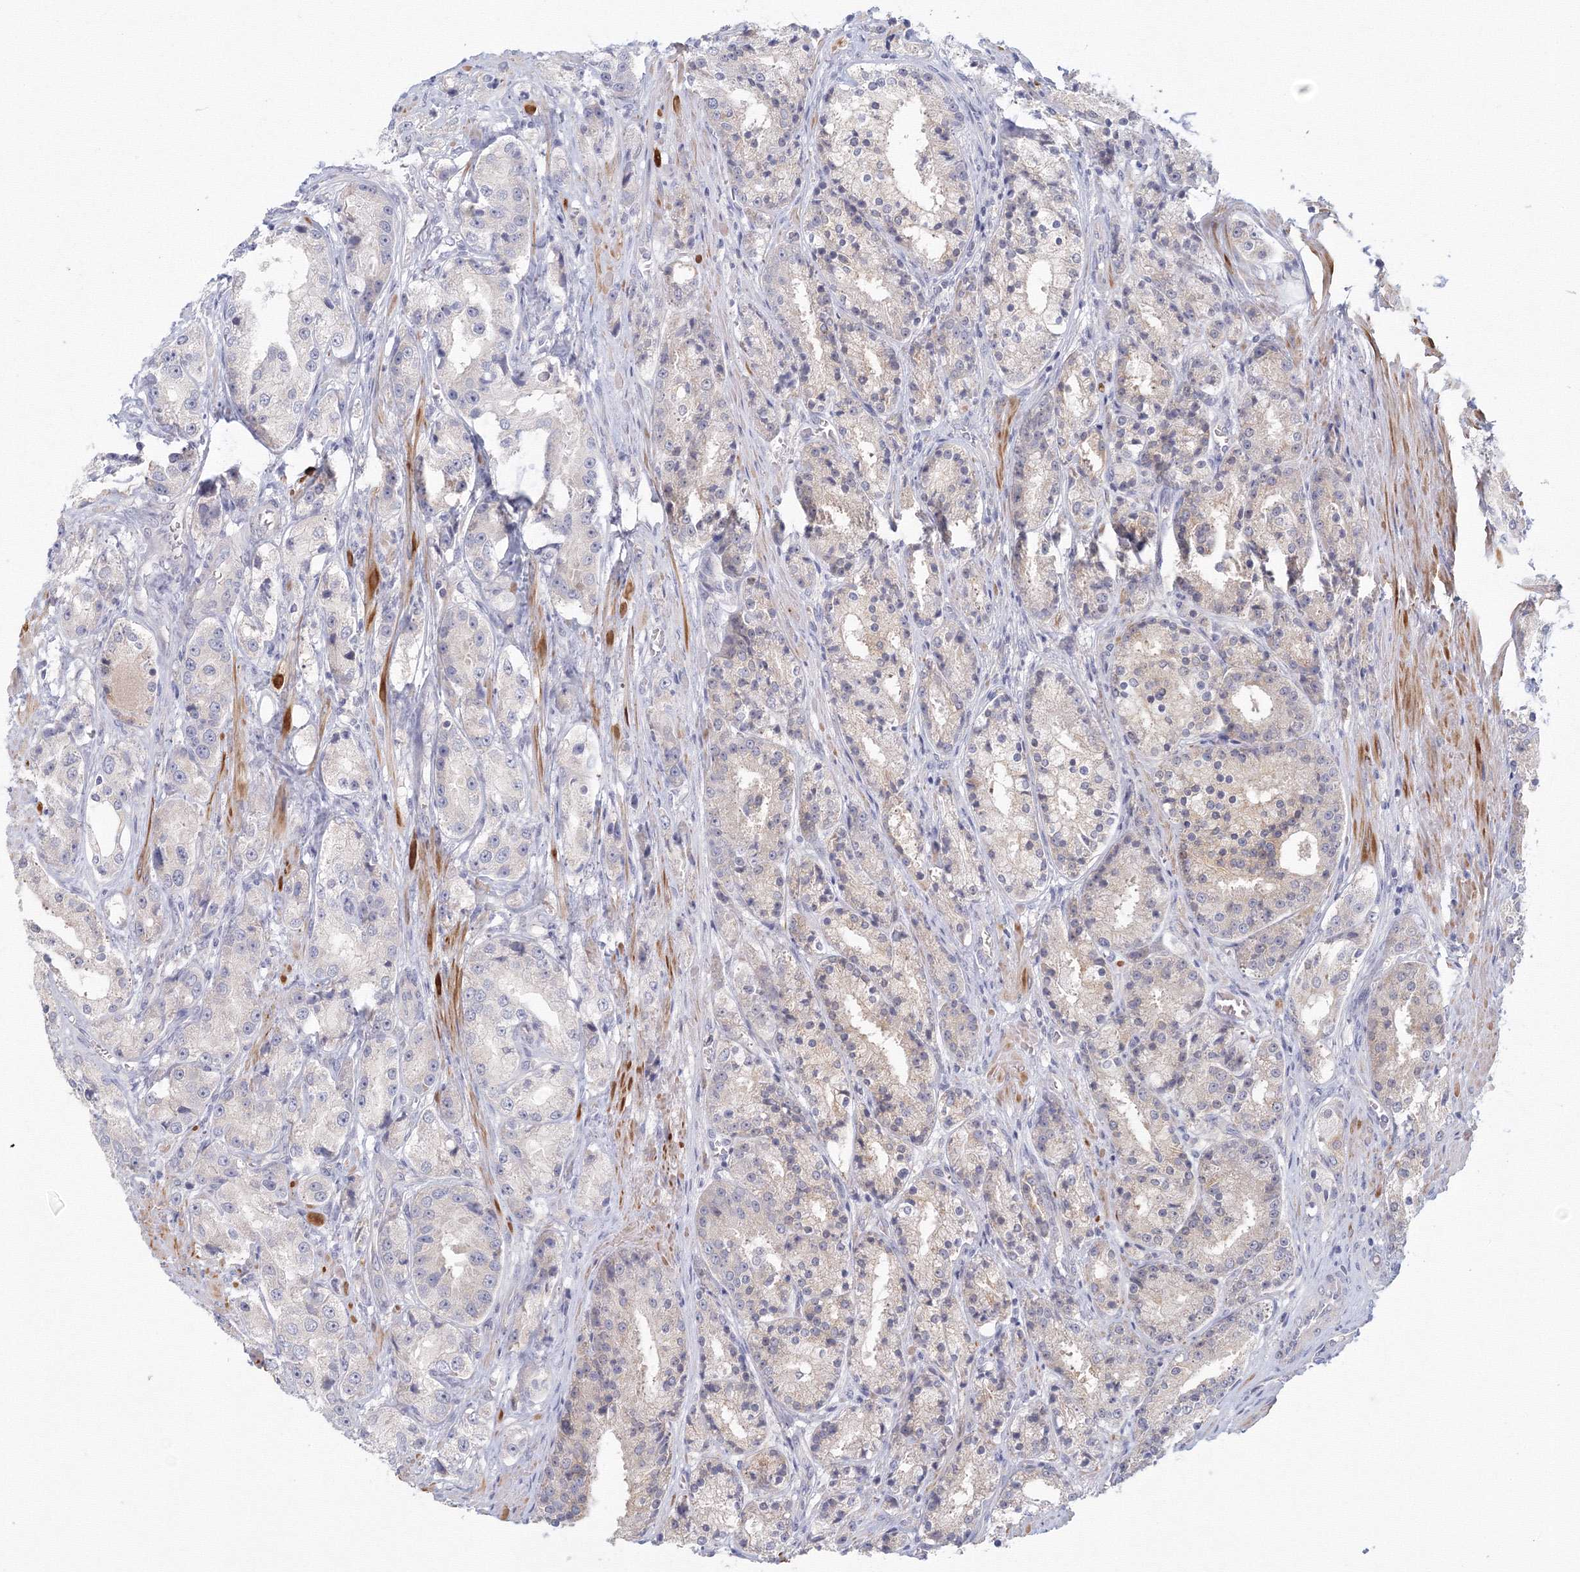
{"staining": {"intensity": "negative", "quantity": "none", "location": "none"}, "tissue": "prostate cancer", "cell_type": "Tumor cells", "image_type": "cancer", "snomed": [{"axis": "morphology", "description": "Adenocarcinoma, High grade"}, {"axis": "topography", "description": "Prostate"}], "caption": "DAB immunohistochemical staining of high-grade adenocarcinoma (prostate) shows no significant staining in tumor cells.", "gene": "TACC2", "patient": {"sex": "male", "age": 60}}